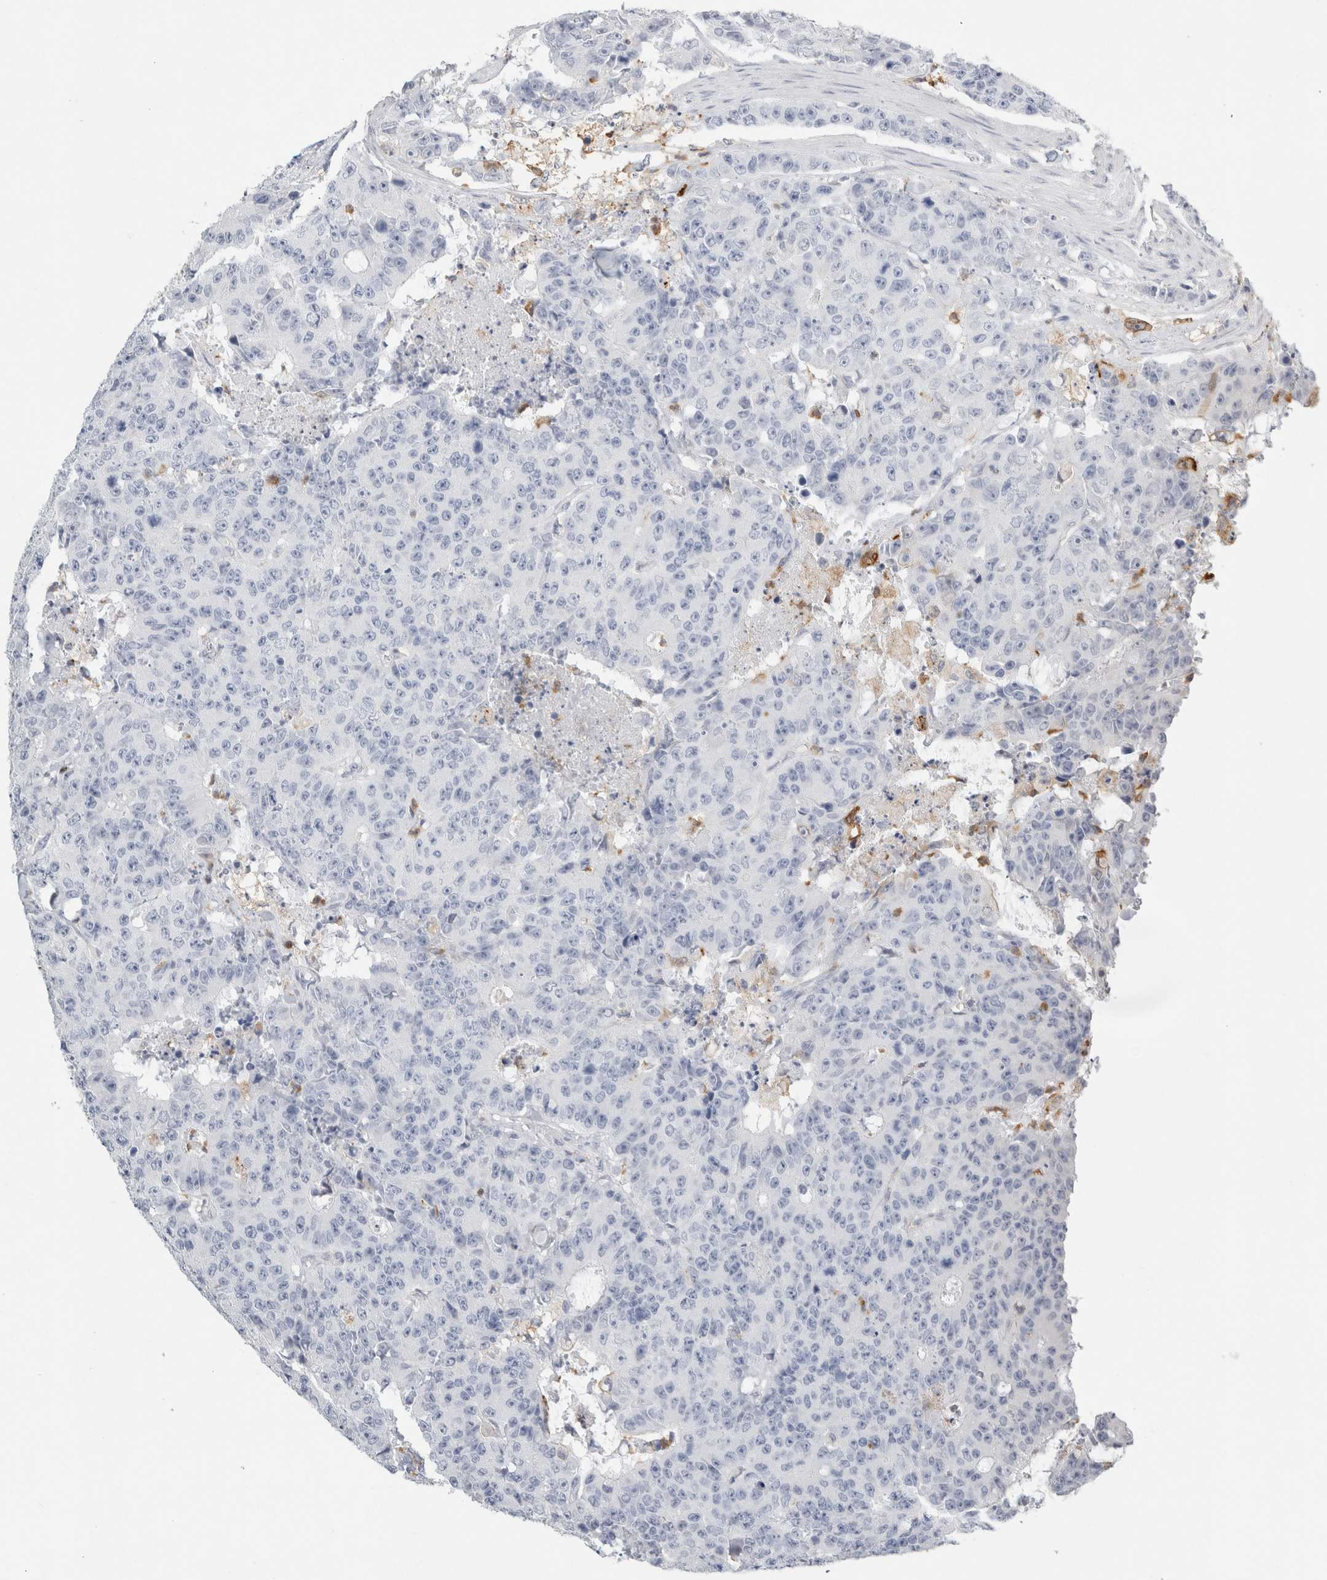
{"staining": {"intensity": "negative", "quantity": "none", "location": "none"}, "tissue": "colorectal cancer", "cell_type": "Tumor cells", "image_type": "cancer", "snomed": [{"axis": "morphology", "description": "Adenocarcinoma, NOS"}, {"axis": "topography", "description": "Colon"}], "caption": "Immunohistochemical staining of colorectal cancer shows no significant staining in tumor cells. (DAB IHC visualized using brightfield microscopy, high magnification).", "gene": "P2RY2", "patient": {"sex": "female", "age": 86}}